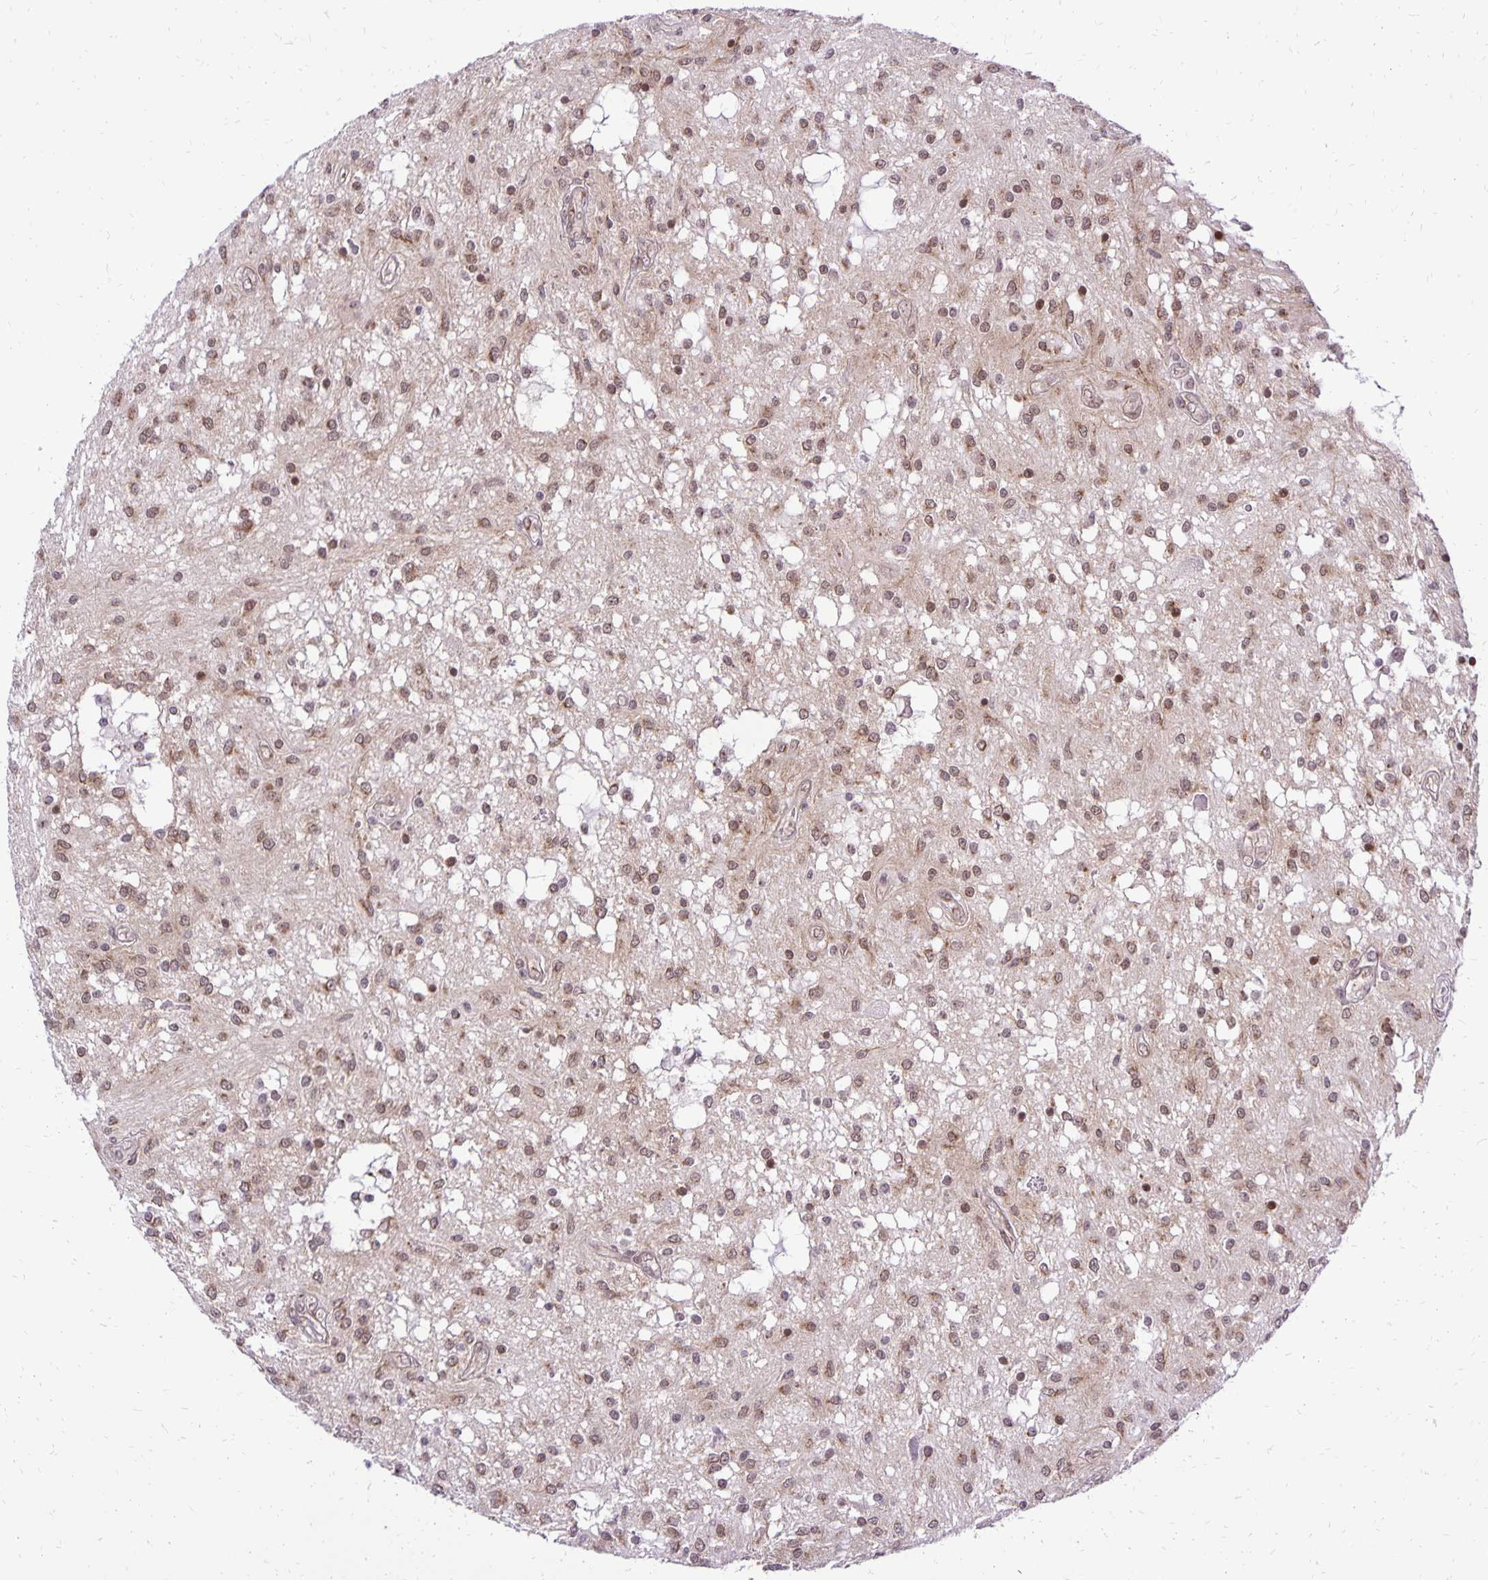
{"staining": {"intensity": "weak", "quantity": ">75%", "location": "cytoplasmic/membranous,nuclear"}, "tissue": "glioma", "cell_type": "Tumor cells", "image_type": "cancer", "snomed": [{"axis": "morphology", "description": "Glioma, malignant, Low grade"}, {"axis": "topography", "description": "Cerebellum"}], "caption": "Protein expression by immunohistochemistry shows weak cytoplasmic/membranous and nuclear expression in approximately >75% of tumor cells in malignant glioma (low-grade).", "gene": "GOLGA5", "patient": {"sex": "female", "age": 14}}